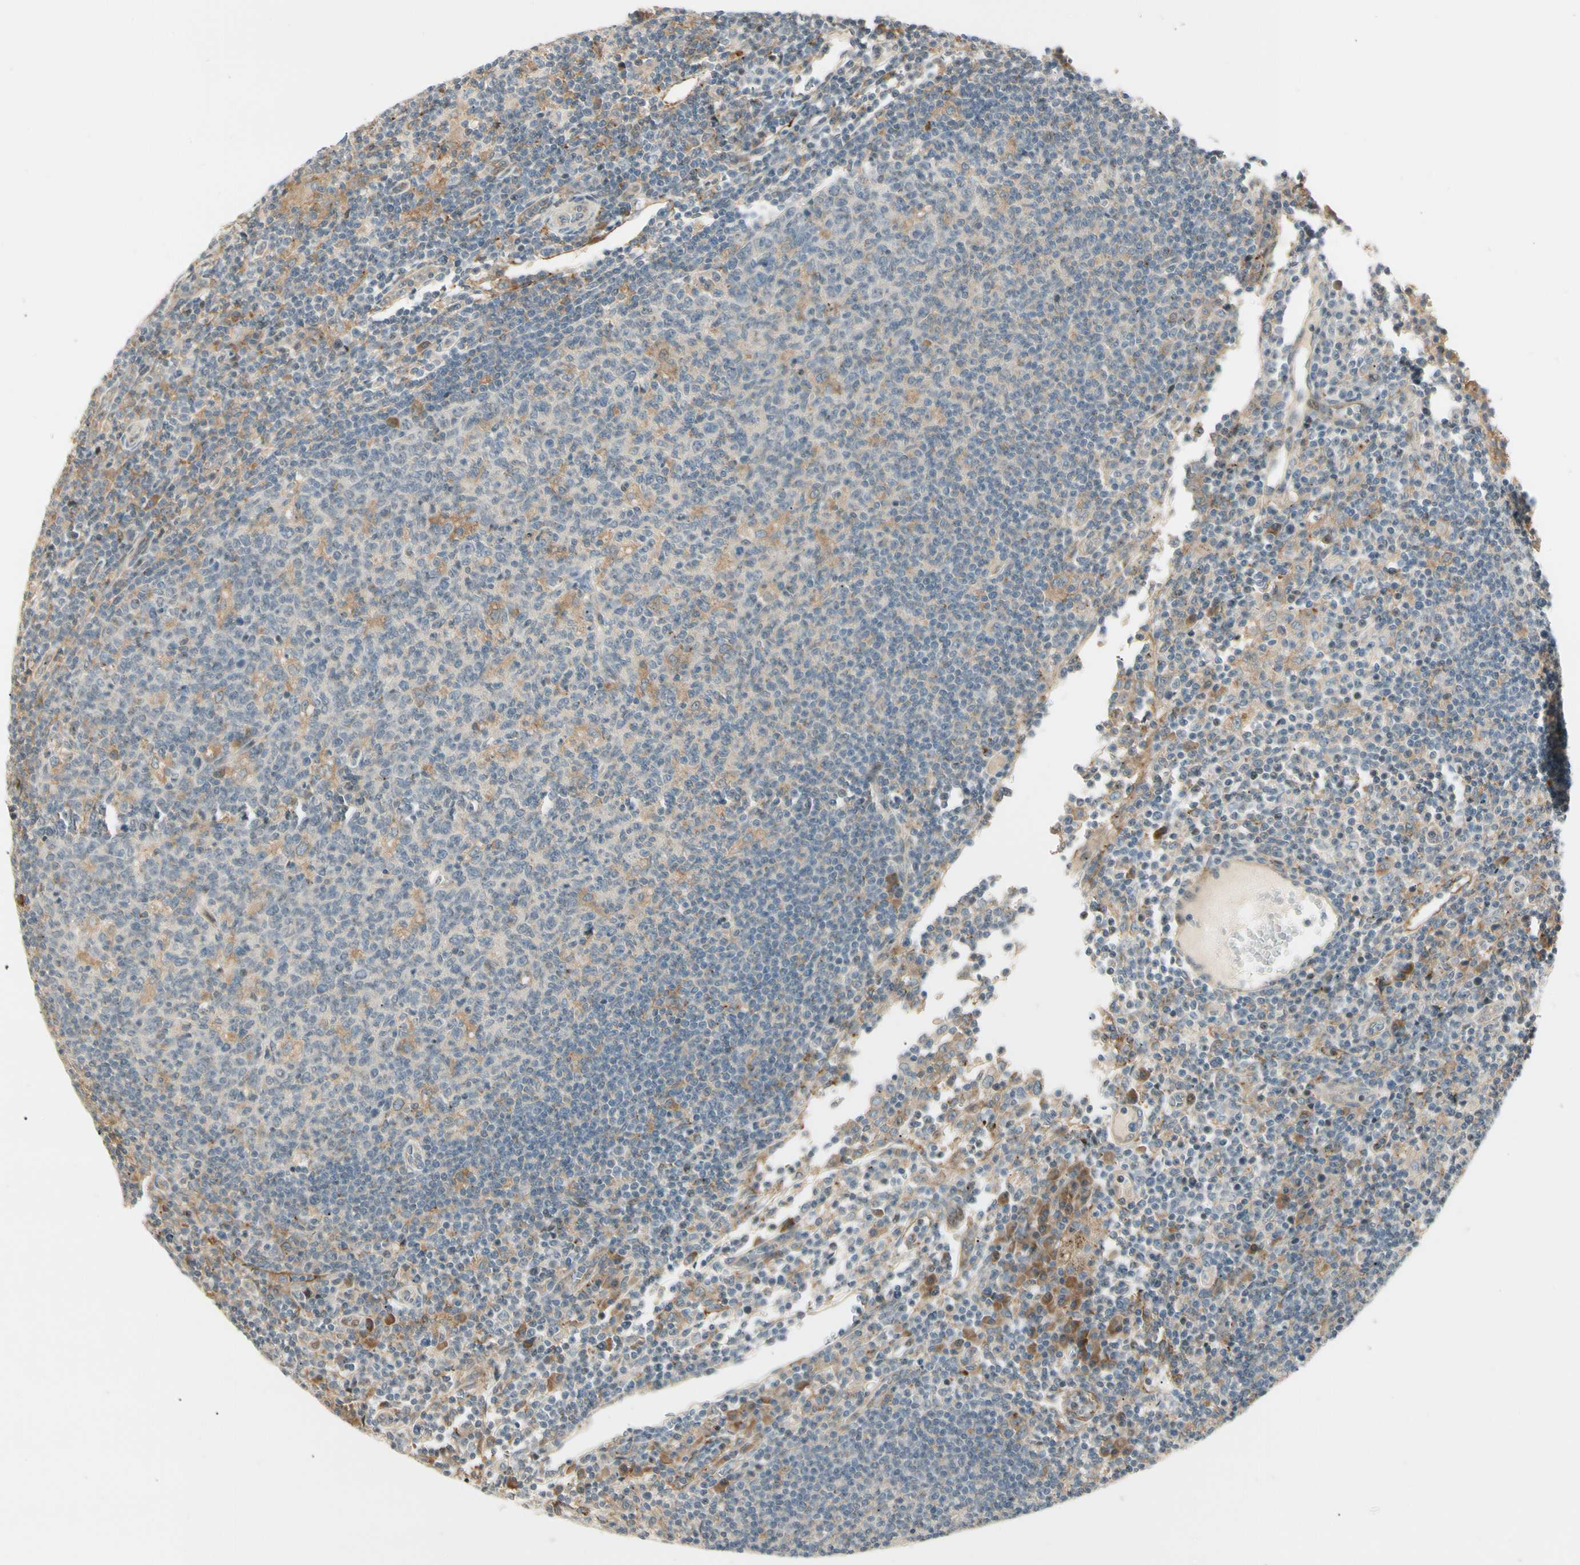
{"staining": {"intensity": "moderate", "quantity": "<25%", "location": "cytoplasmic/membranous"}, "tissue": "lymph node", "cell_type": "Germinal center cells", "image_type": "normal", "snomed": [{"axis": "morphology", "description": "Normal tissue, NOS"}, {"axis": "morphology", "description": "Inflammation, NOS"}, {"axis": "topography", "description": "Lymph node"}], "caption": "Human lymph node stained with a brown dye demonstrates moderate cytoplasmic/membranous positive expression in approximately <25% of germinal center cells.", "gene": "FNDC3B", "patient": {"sex": "male", "age": 55}}